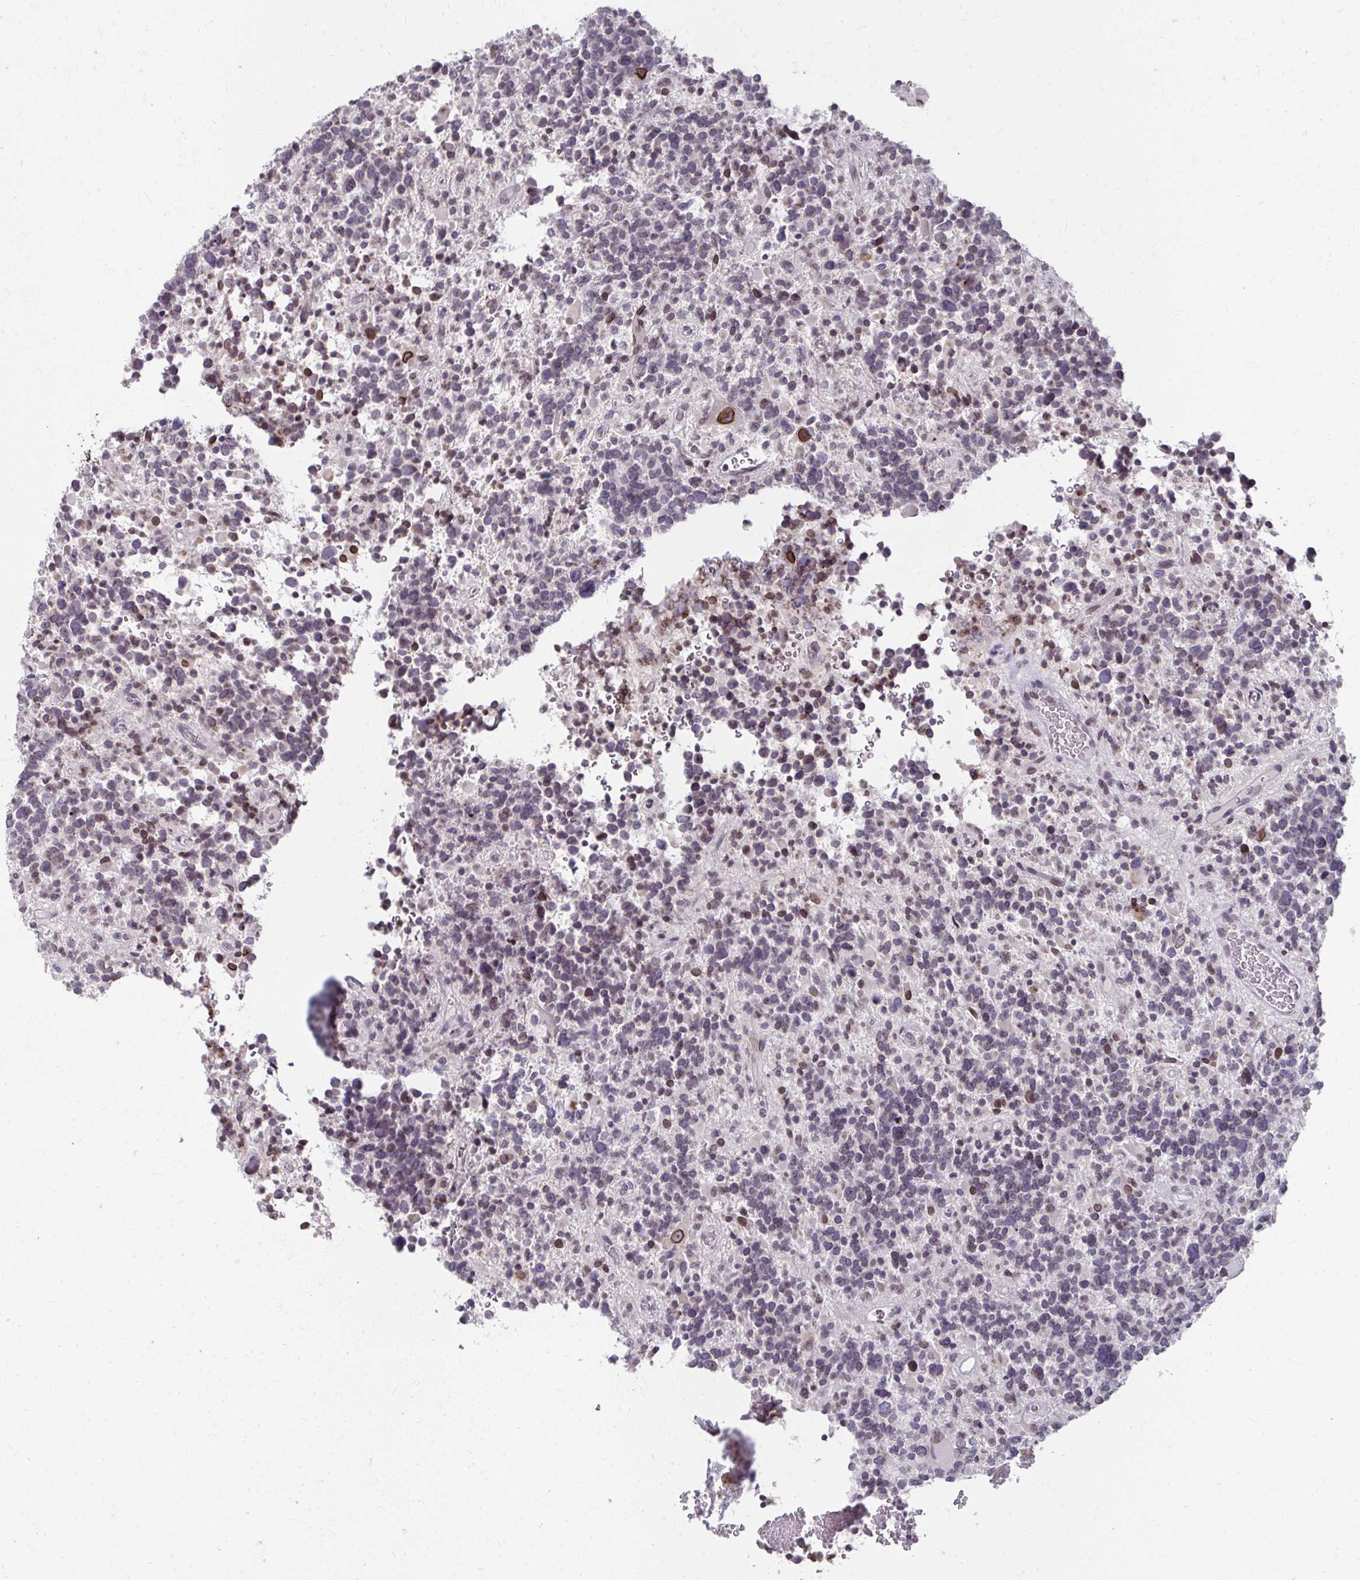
{"staining": {"intensity": "negative", "quantity": "none", "location": "none"}, "tissue": "glioma", "cell_type": "Tumor cells", "image_type": "cancer", "snomed": [{"axis": "morphology", "description": "Glioma, malignant, High grade"}, {"axis": "topography", "description": "Brain"}], "caption": "High power microscopy micrograph of an immunohistochemistry histopathology image of high-grade glioma (malignant), revealing no significant positivity in tumor cells.", "gene": "NUP133", "patient": {"sex": "female", "age": 40}}